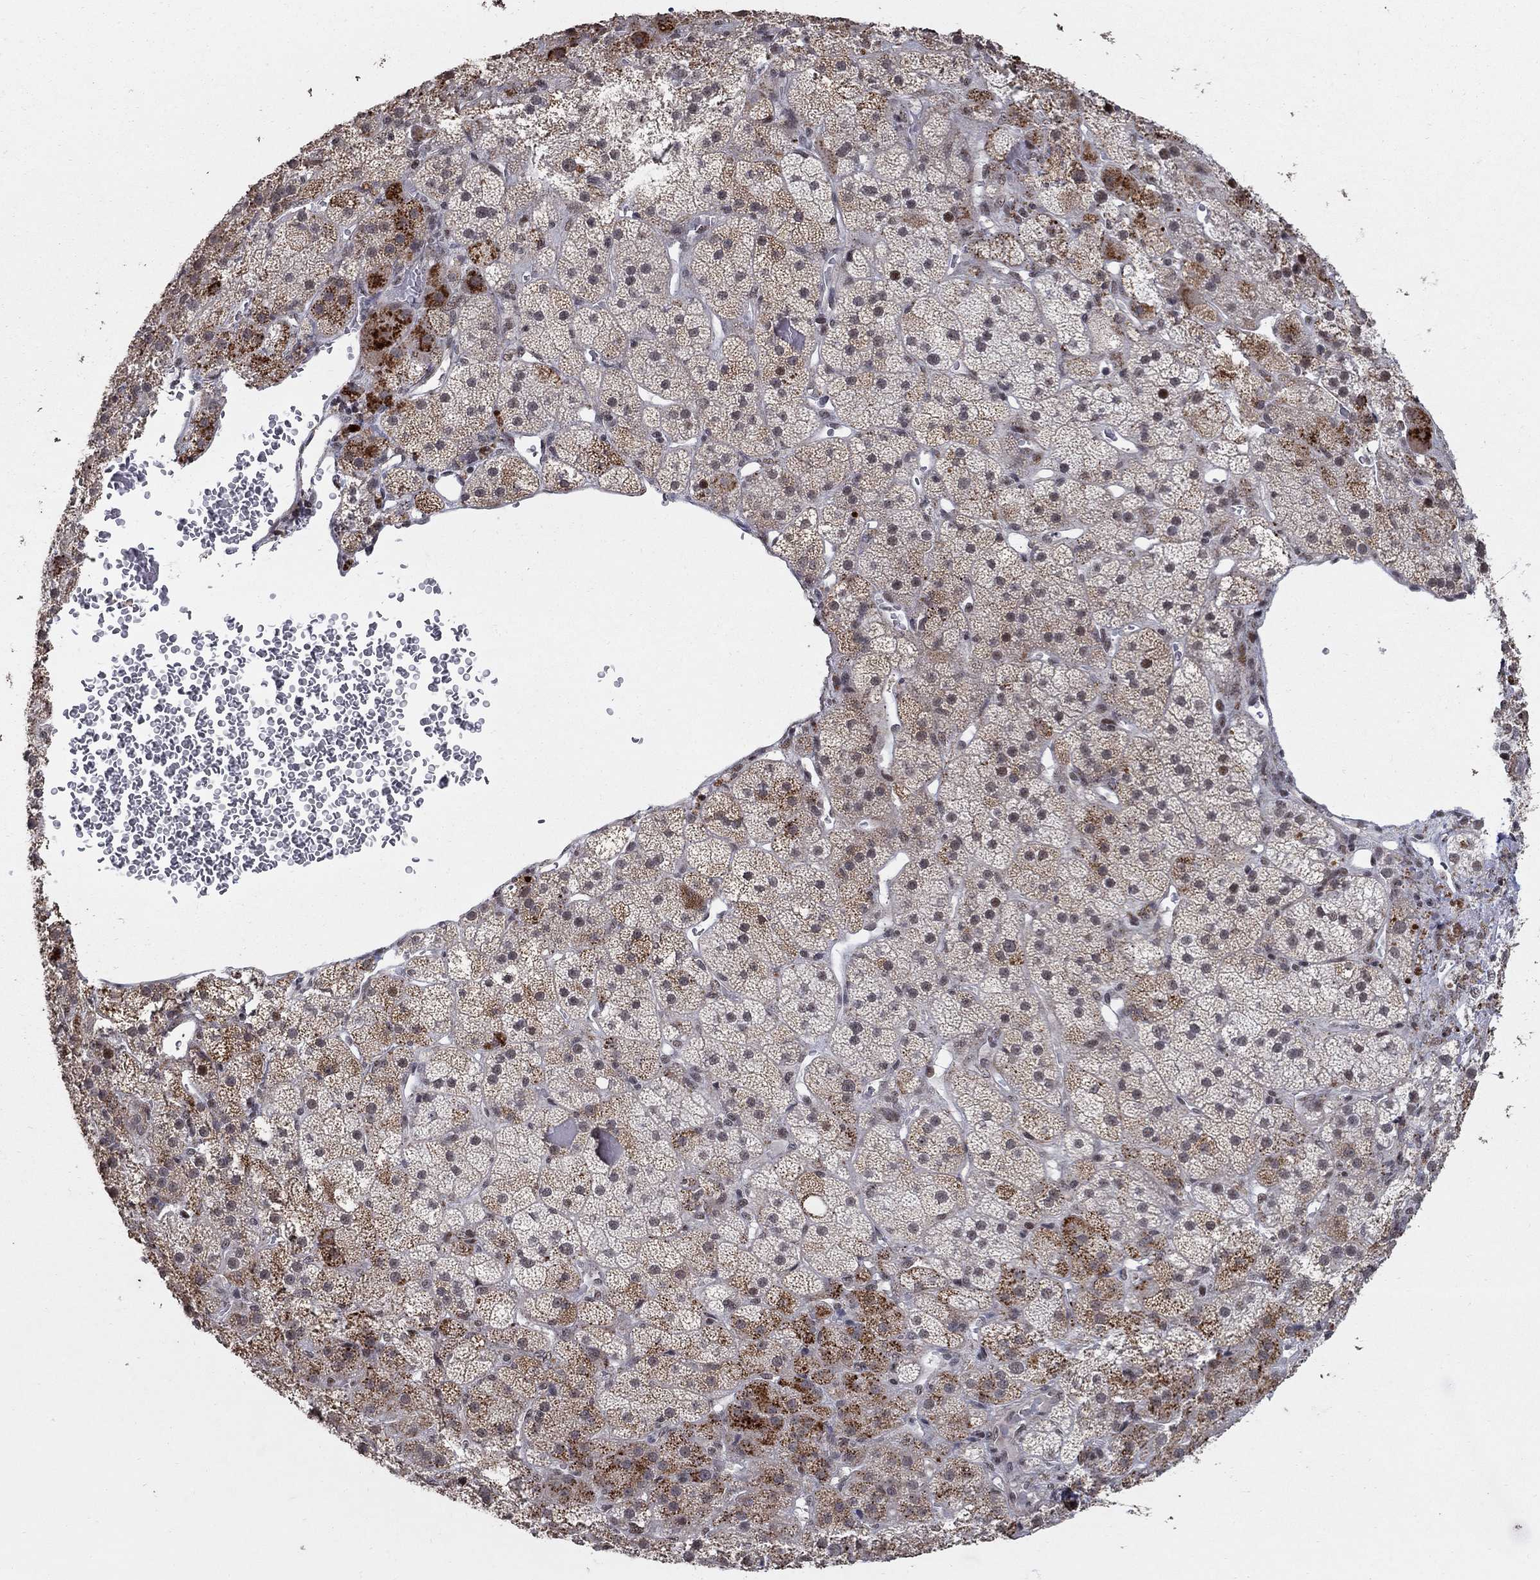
{"staining": {"intensity": "moderate", "quantity": ">75%", "location": "cytoplasmic/membranous"}, "tissue": "adrenal gland", "cell_type": "Glandular cells", "image_type": "normal", "snomed": [{"axis": "morphology", "description": "Normal tissue, NOS"}, {"axis": "topography", "description": "Adrenal gland"}], "caption": "Protein analysis of unremarkable adrenal gland demonstrates moderate cytoplasmic/membranous staining in approximately >75% of glandular cells. Nuclei are stained in blue.", "gene": "PNISR", "patient": {"sex": "male", "age": 57}}